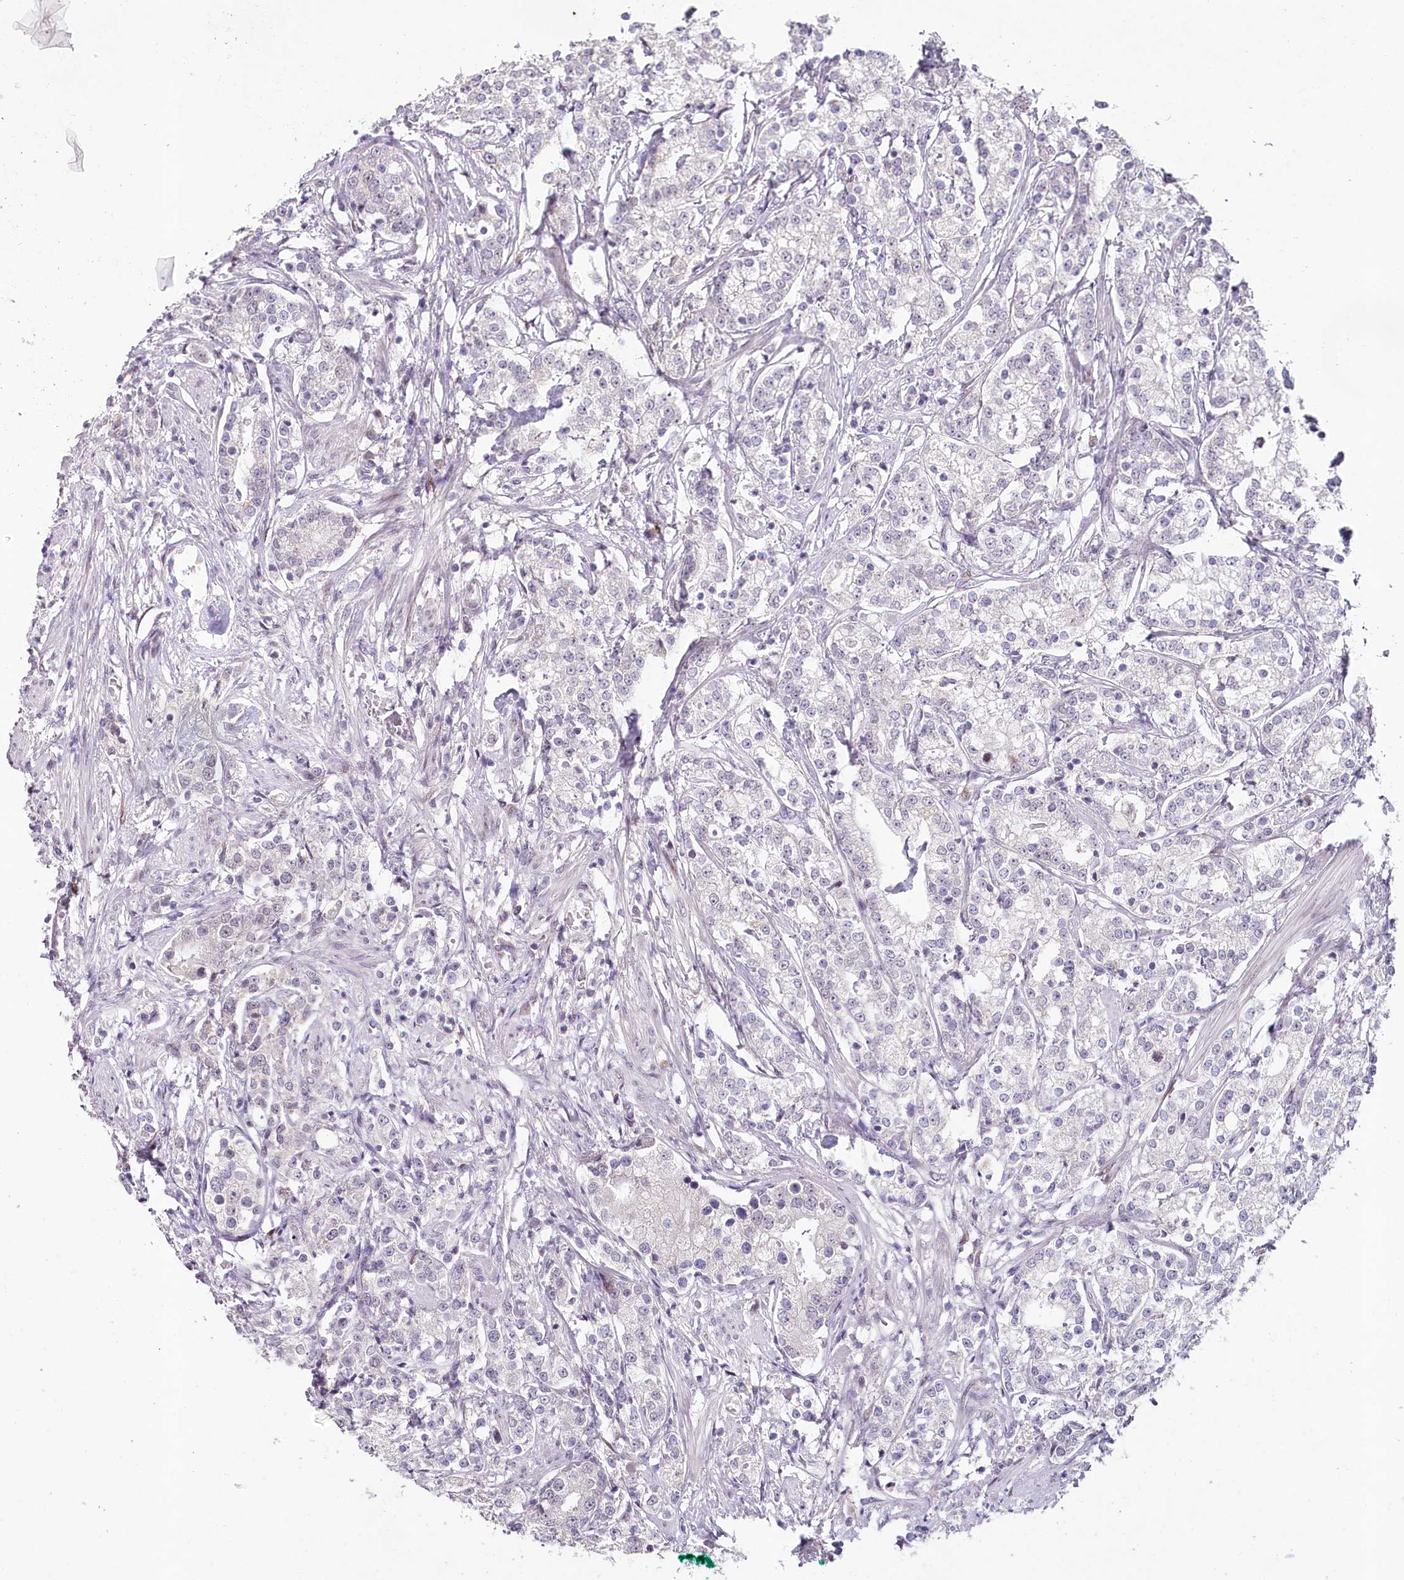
{"staining": {"intensity": "negative", "quantity": "none", "location": "none"}, "tissue": "prostate cancer", "cell_type": "Tumor cells", "image_type": "cancer", "snomed": [{"axis": "morphology", "description": "Adenocarcinoma, High grade"}, {"axis": "topography", "description": "Prostate"}], "caption": "Immunohistochemical staining of prostate adenocarcinoma (high-grade) displays no significant positivity in tumor cells.", "gene": "HPD", "patient": {"sex": "male", "age": 69}}